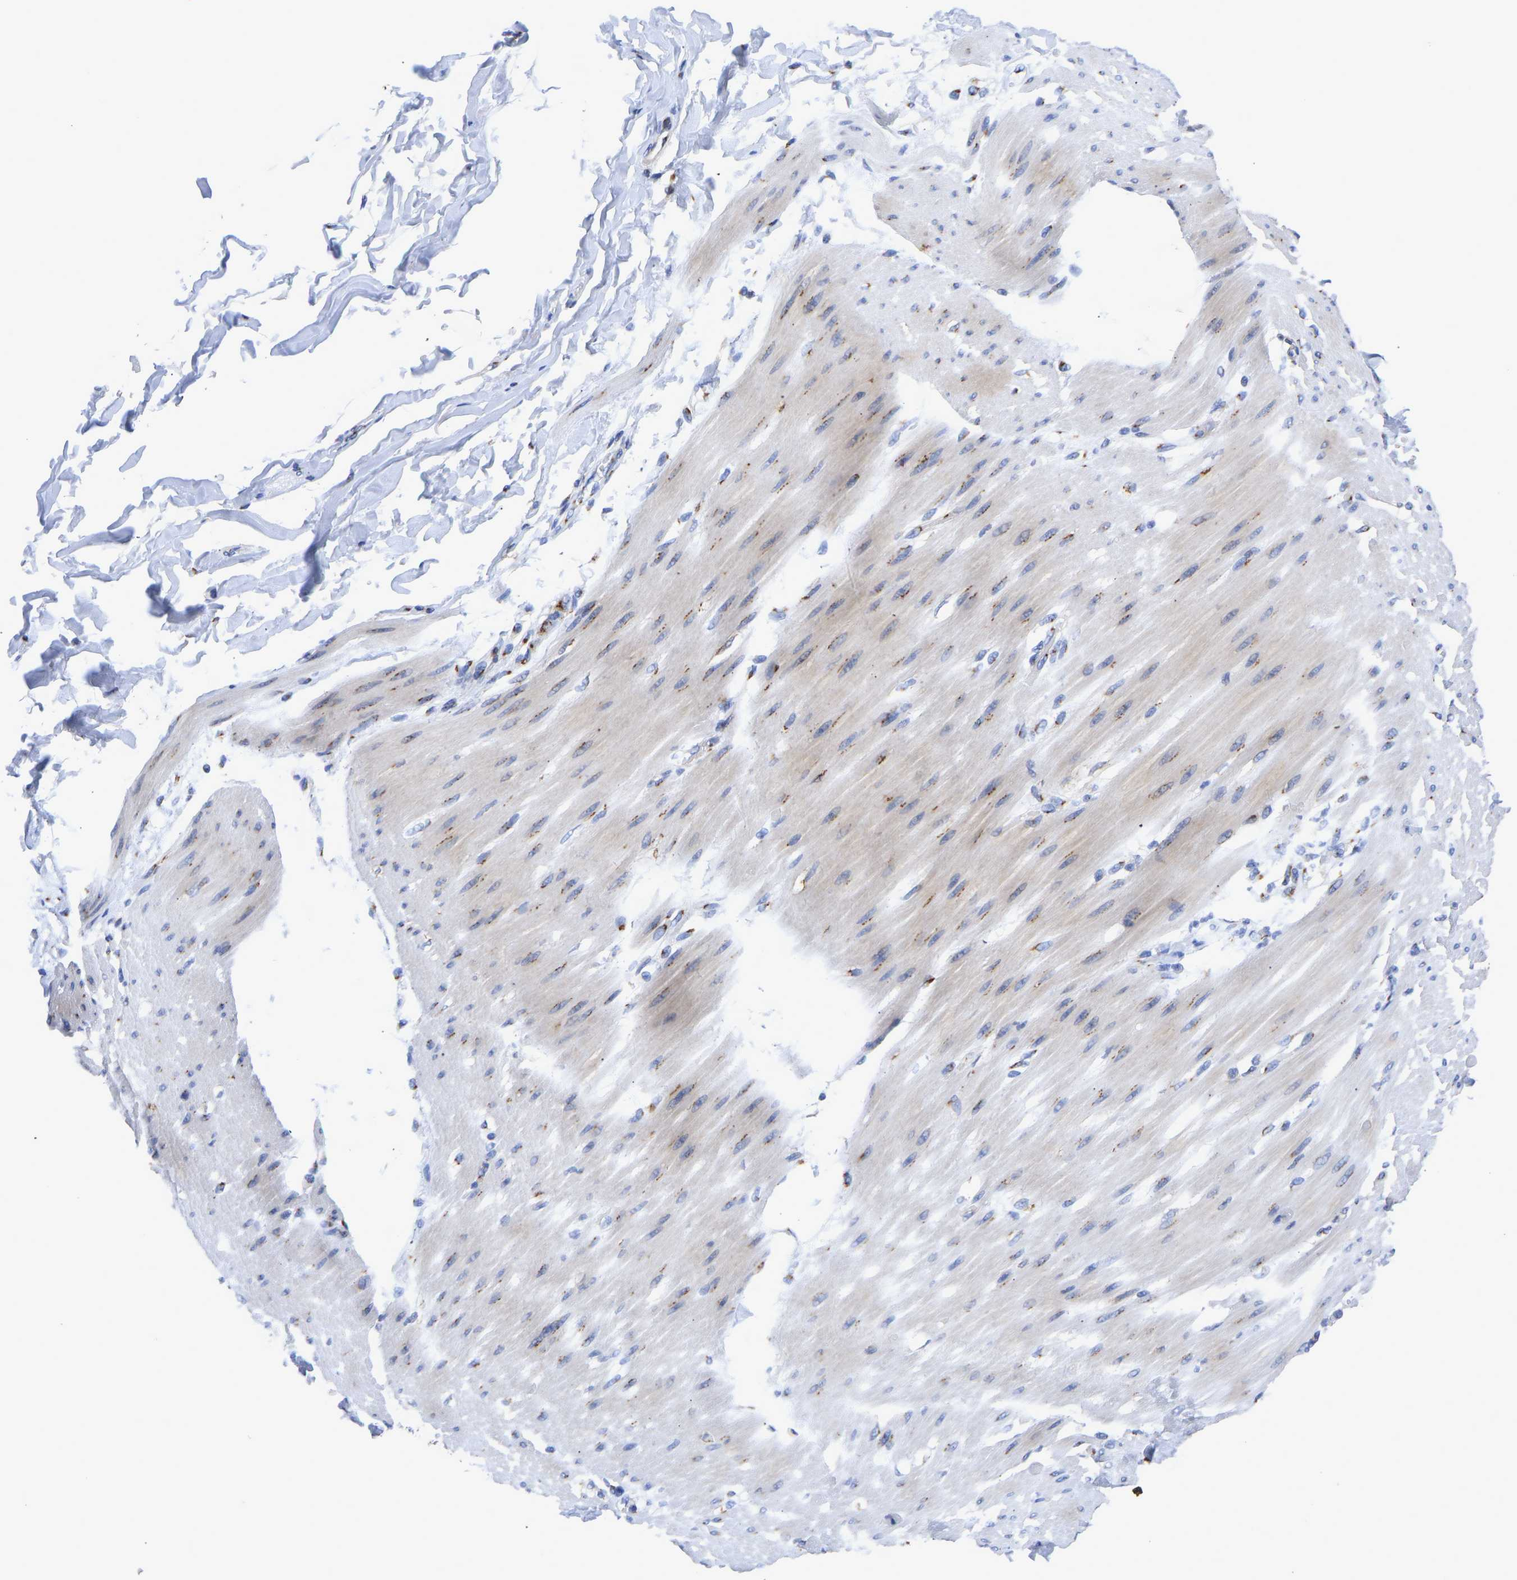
{"staining": {"intensity": "negative", "quantity": "none", "location": "none"}, "tissue": "adipose tissue", "cell_type": "Adipocytes", "image_type": "normal", "snomed": [{"axis": "morphology", "description": "Normal tissue, NOS"}, {"axis": "morphology", "description": "Adenocarcinoma, NOS"}, {"axis": "topography", "description": "Duodenum"}, {"axis": "topography", "description": "Peripheral nerve tissue"}], "caption": "This is a photomicrograph of IHC staining of unremarkable adipose tissue, which shows no expression in adipocytes.", "gene": "TMEM87A", "patient": {"sex": "female", "age": 60}}